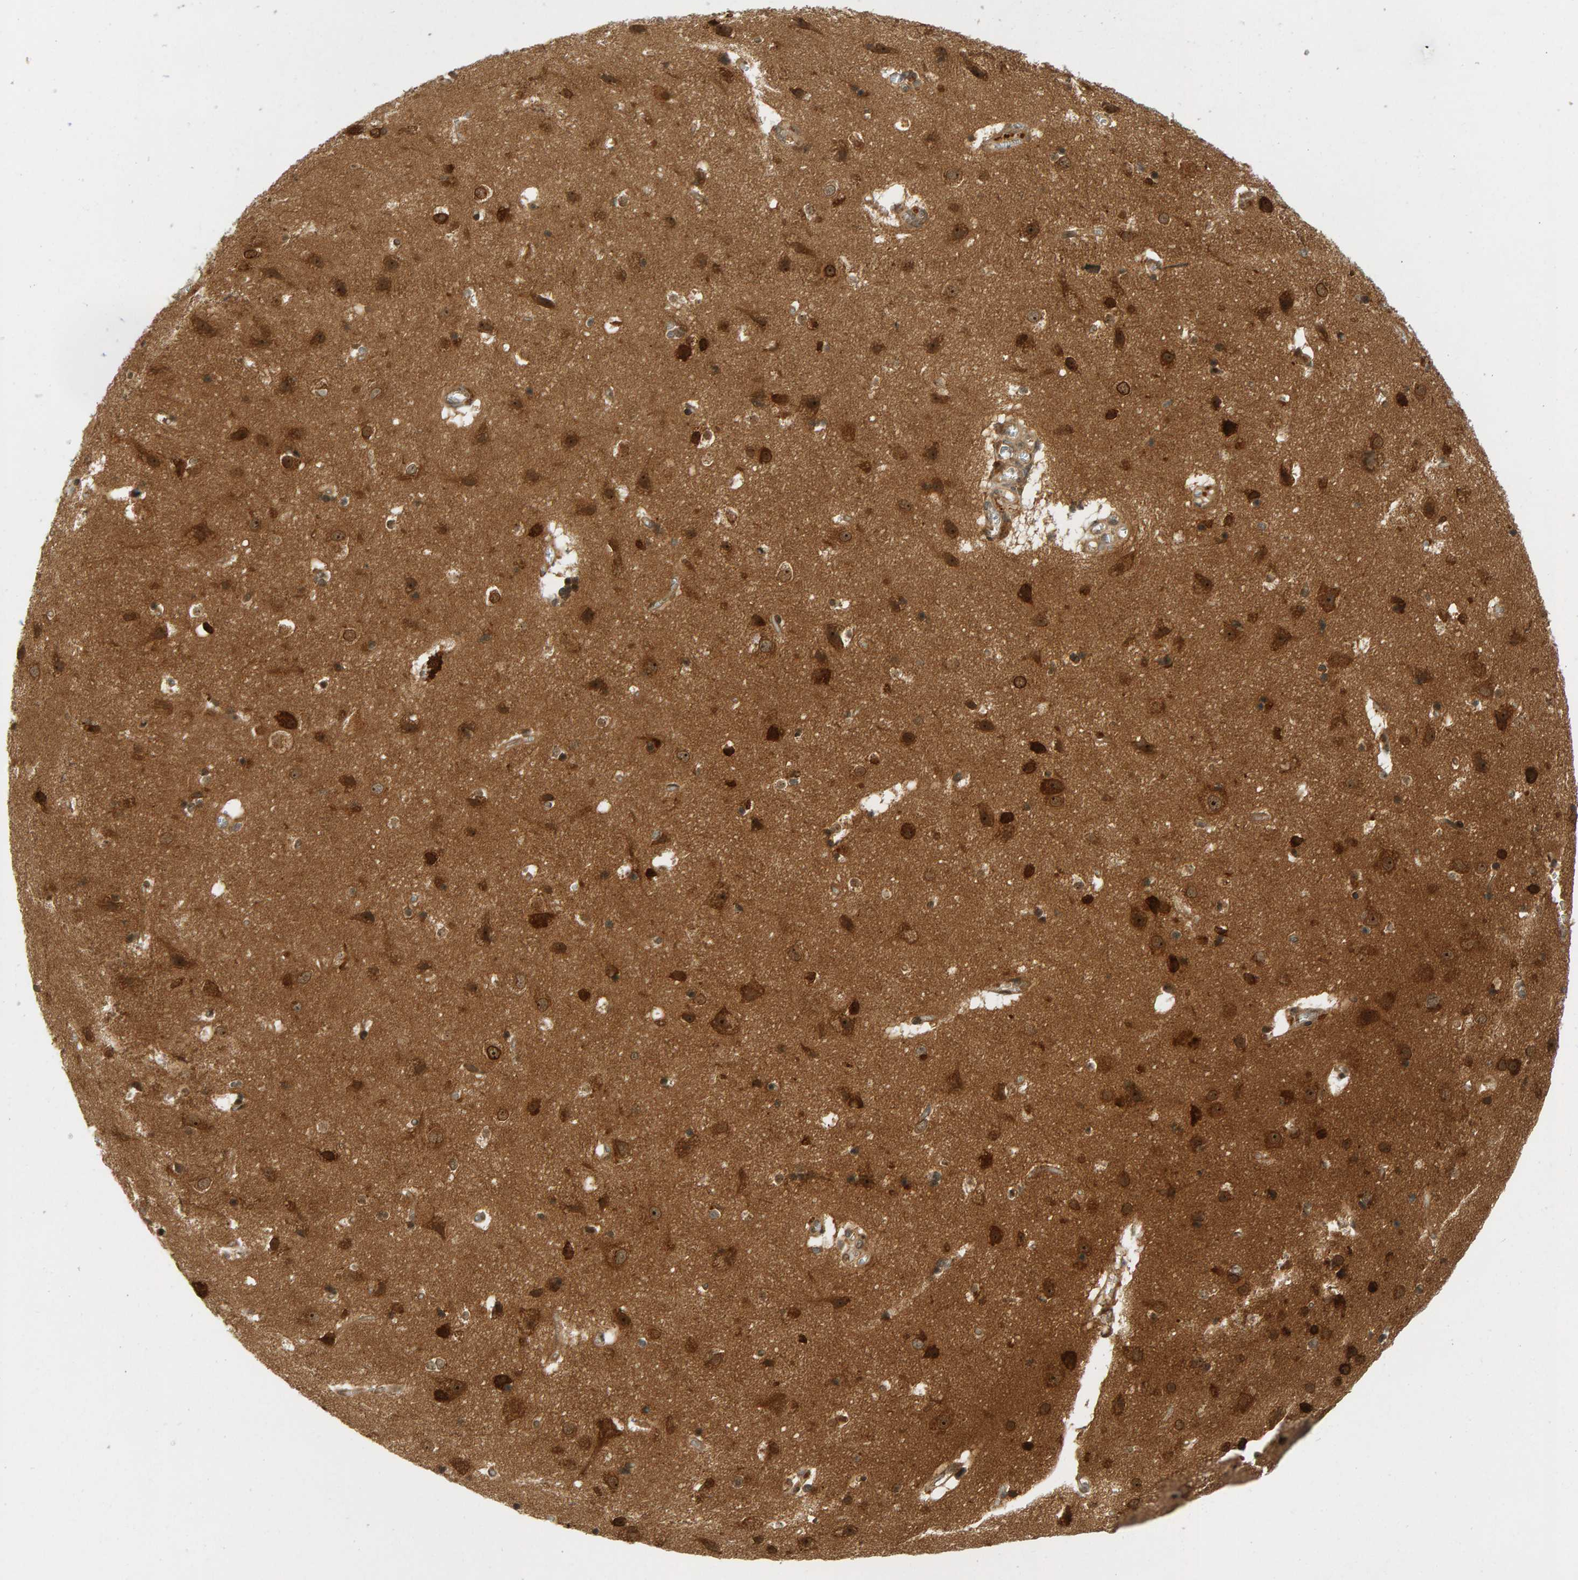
{"staining": {"intensity": "moderate", "quantity": ">75%", "location": "cytoplasmic/membranous"}, "tissue": "cerebral cortex", "cell_type": "Endothelial cells", "image_type": "normal", "snomed": [{"axis": "morphology", "description": "Normal tissue, NOS"}, {"axis": "topography", "description": "Cerebral cortex"}], "caption": "Brown immunohistochemical staining in benign cerebral cortex reveals moderate cytoplasmic/membranous staining in approximately >75% of endothelial cells. (IHC, brightfield microscopy, high magnification).", "gene": "BAHCC1", "patient": {"sex": "male", "age": 54}}